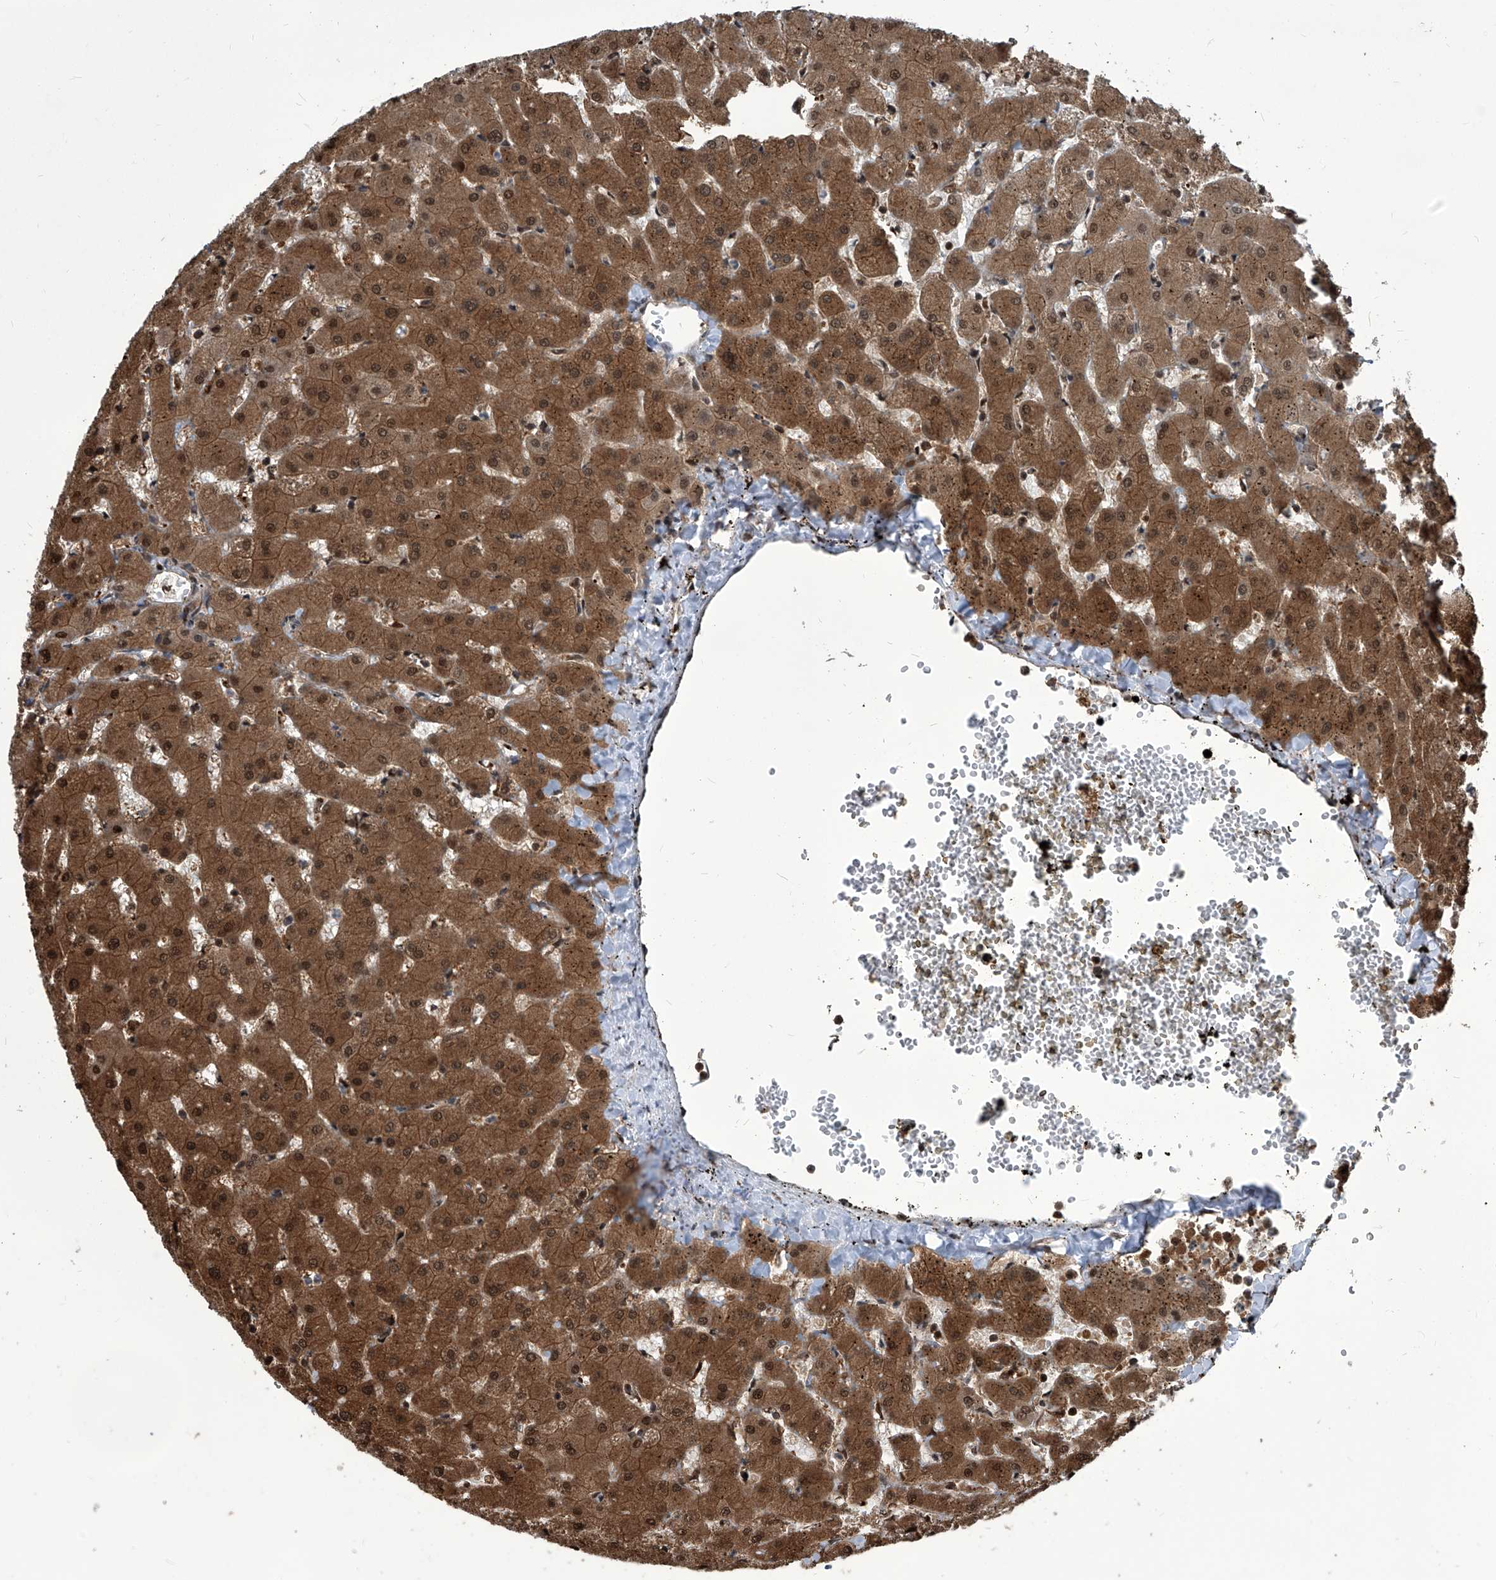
{"staining": {"intensity": "moderate", "quantity": "25%-75%", "location": "cytoplasmic/membranous"}, "tissue": "liver", "cell_type": "Cholangiocytes", "image_type": "normal", "snomed": [{"axis": "morphology", "description": "Normal tissue, NOS"}, {"axis": "topography", "description": "Liver"}], "caption": "Cholangiocytes reveal moderate cytoplasmic/membranous expression in about 25%-75% of cells in benign liver. Using DAB (3,3'-diaminobenzidine) (brown) and hematoxylin (blue) stains, captured at high magnification using brightfield microscopy.", "gene": "PSMB1", "patient": {"sex": "female", "age": 63}}